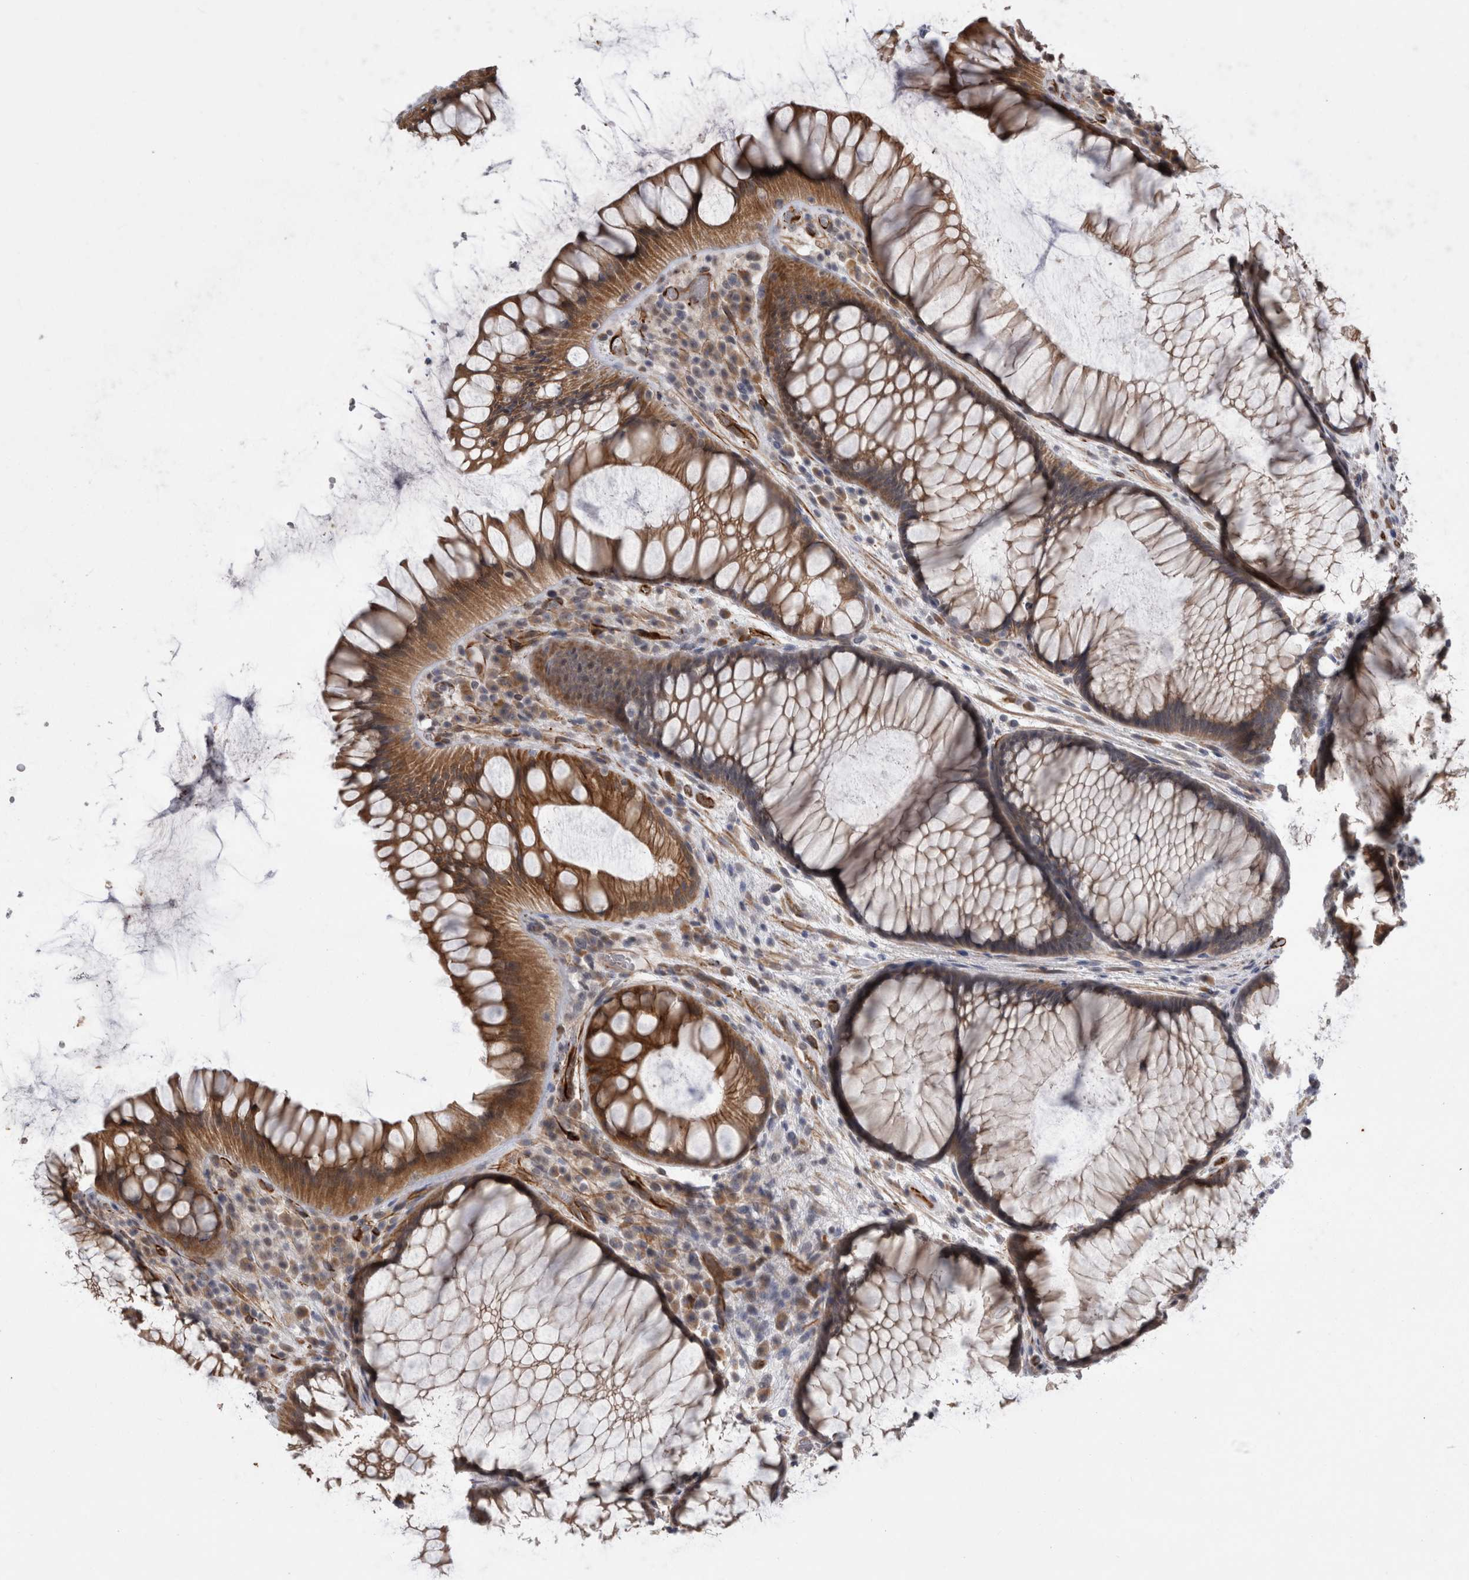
{"staining": {"intensity": "moderate", "quantity": ">75%", "location": "cytoplasmic/membranous"}, "tissue": "rectum", "cell_type": "Glandular cells", "image_type": "normal", "snomed": [{"axis": "morphology", "description": "Normal tissue, NOS"}, {"axis": "topography", "description": "Rectum"}], "caption": "DAB (3,3'-diaminobenzidine) immunohistochemical staining of normal human rectum exhibits moderate cytoplasmic/membranous protein expression in about >75% of glandular cells.", "gene": "FAM83H", "patient": {"sex": "male", "age": 51}}